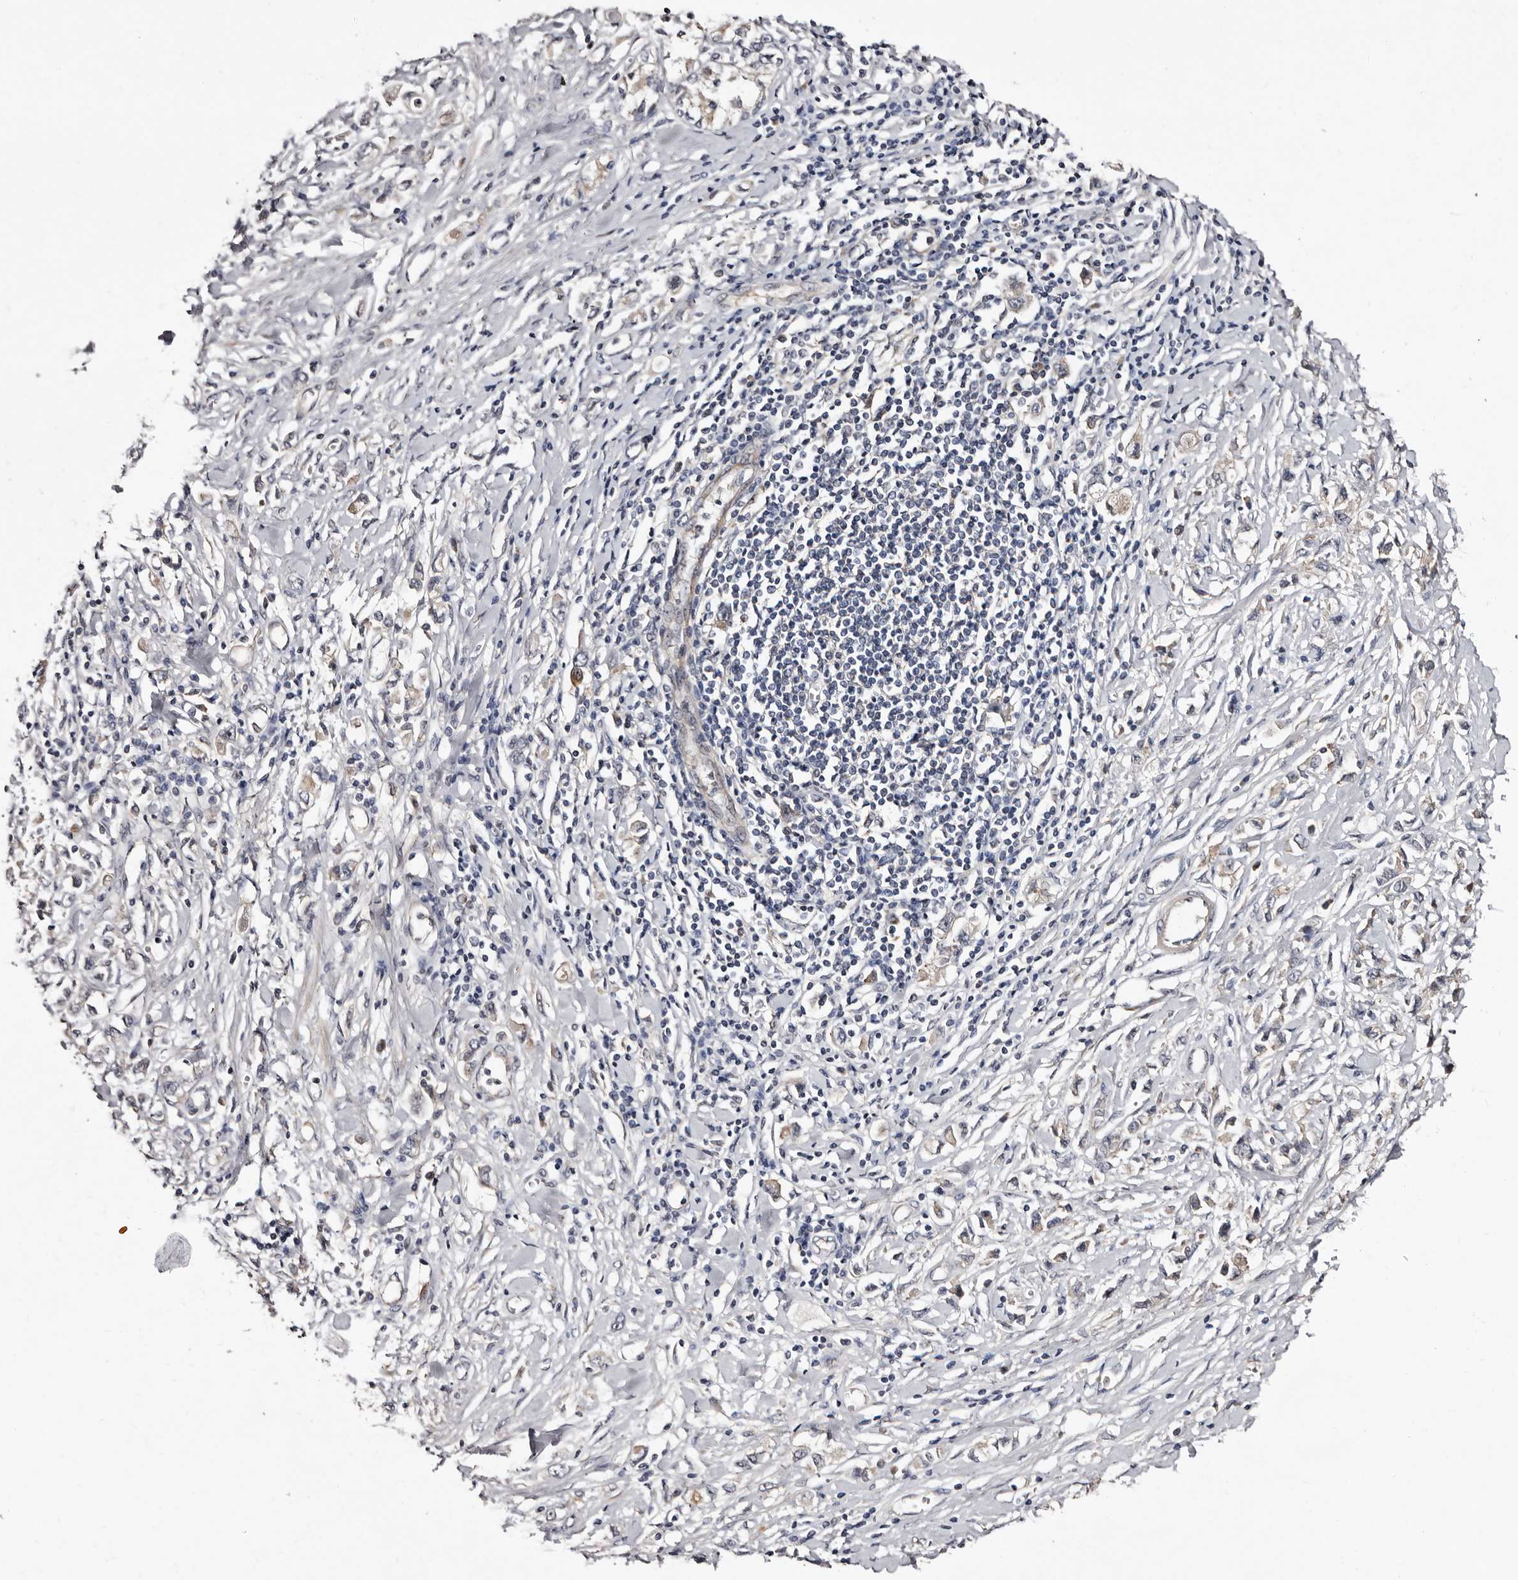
{"staining": {"intensity": "negative", "quantity": "none", "location": "none"}, "tissue": "stomach cancer", "cell_type": "Tumor cells", "image_type": "cancer", "snomed": [{"axis": "morphology", "description": "Adenocarcinoma, NOS"}, {"axis": "topography", "description": "Stomach"}], "caption": "Photomicrograph shows no protein positivity in tumor cells of adenocarcinoma (stomach) tissue.", "gene": "LANCL2", "patient": {"sex": "female", "age": 76}}